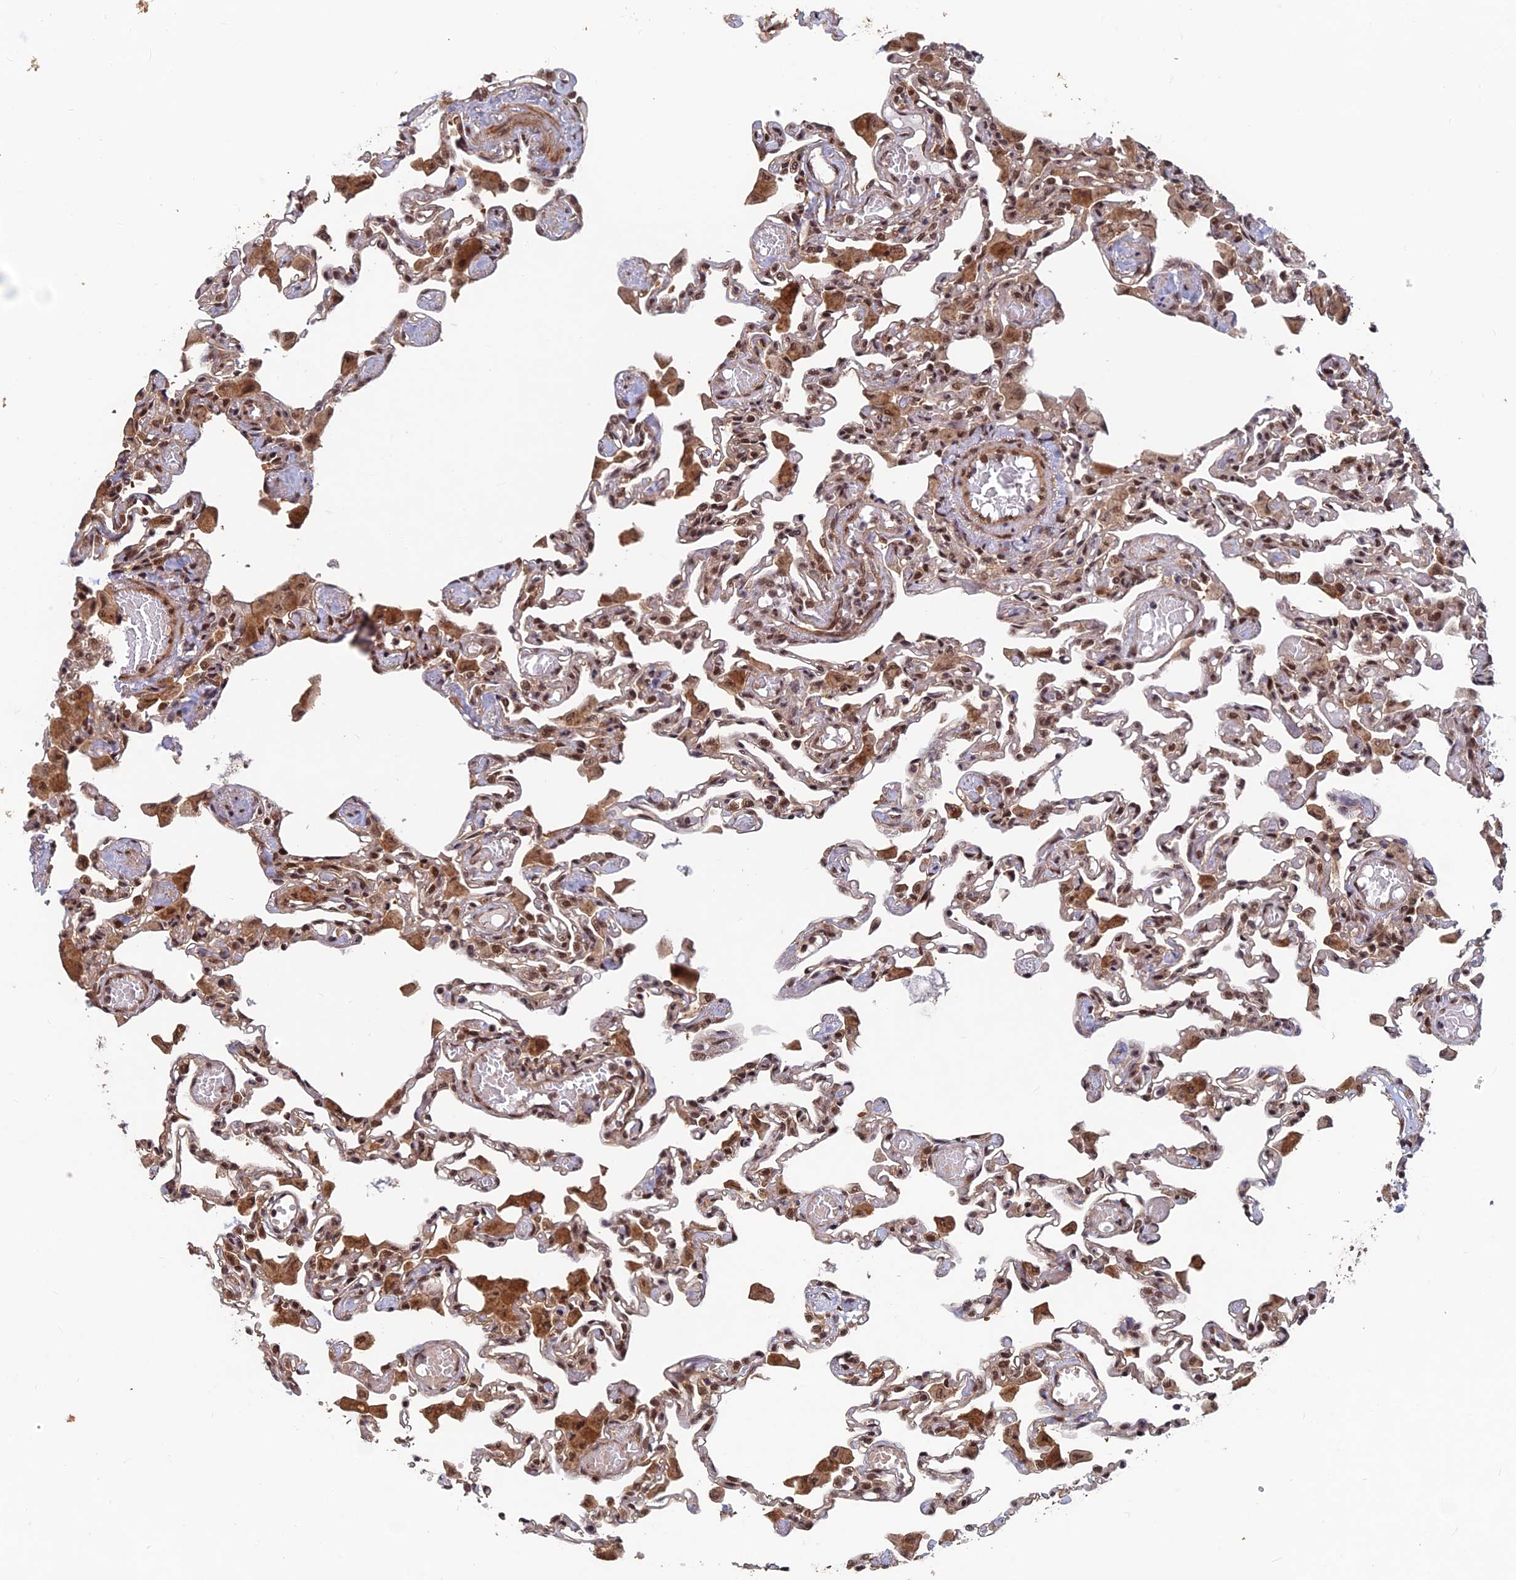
{"staining": {"intensity": "moderate", "quantity": ">75%", "location": "cytoplasmic/membranous,nuclear"}, "tissue": "lung", "cell_type": "Alveolar cells", "image_type": "normal", "snomed": [{"axis": "morphology", "description": "Normal tissue, NOS"}, {"axis": "topography", "description": "Bronchus"}, {"axis": "topography", "description": "Lung"}], "caption": "Normal lung was stained to show a protein in brown. There is medium levels of moderate cytoplasmic/membranous,nuclear staining in approximately >75% of alveolar cells. (DAB (3,3'-diaminobenzidine) = brown stain, brightfield microscopy at high magnification).", "gene": "FAM53C", "patient": {"sex": "female", "age": 49}}